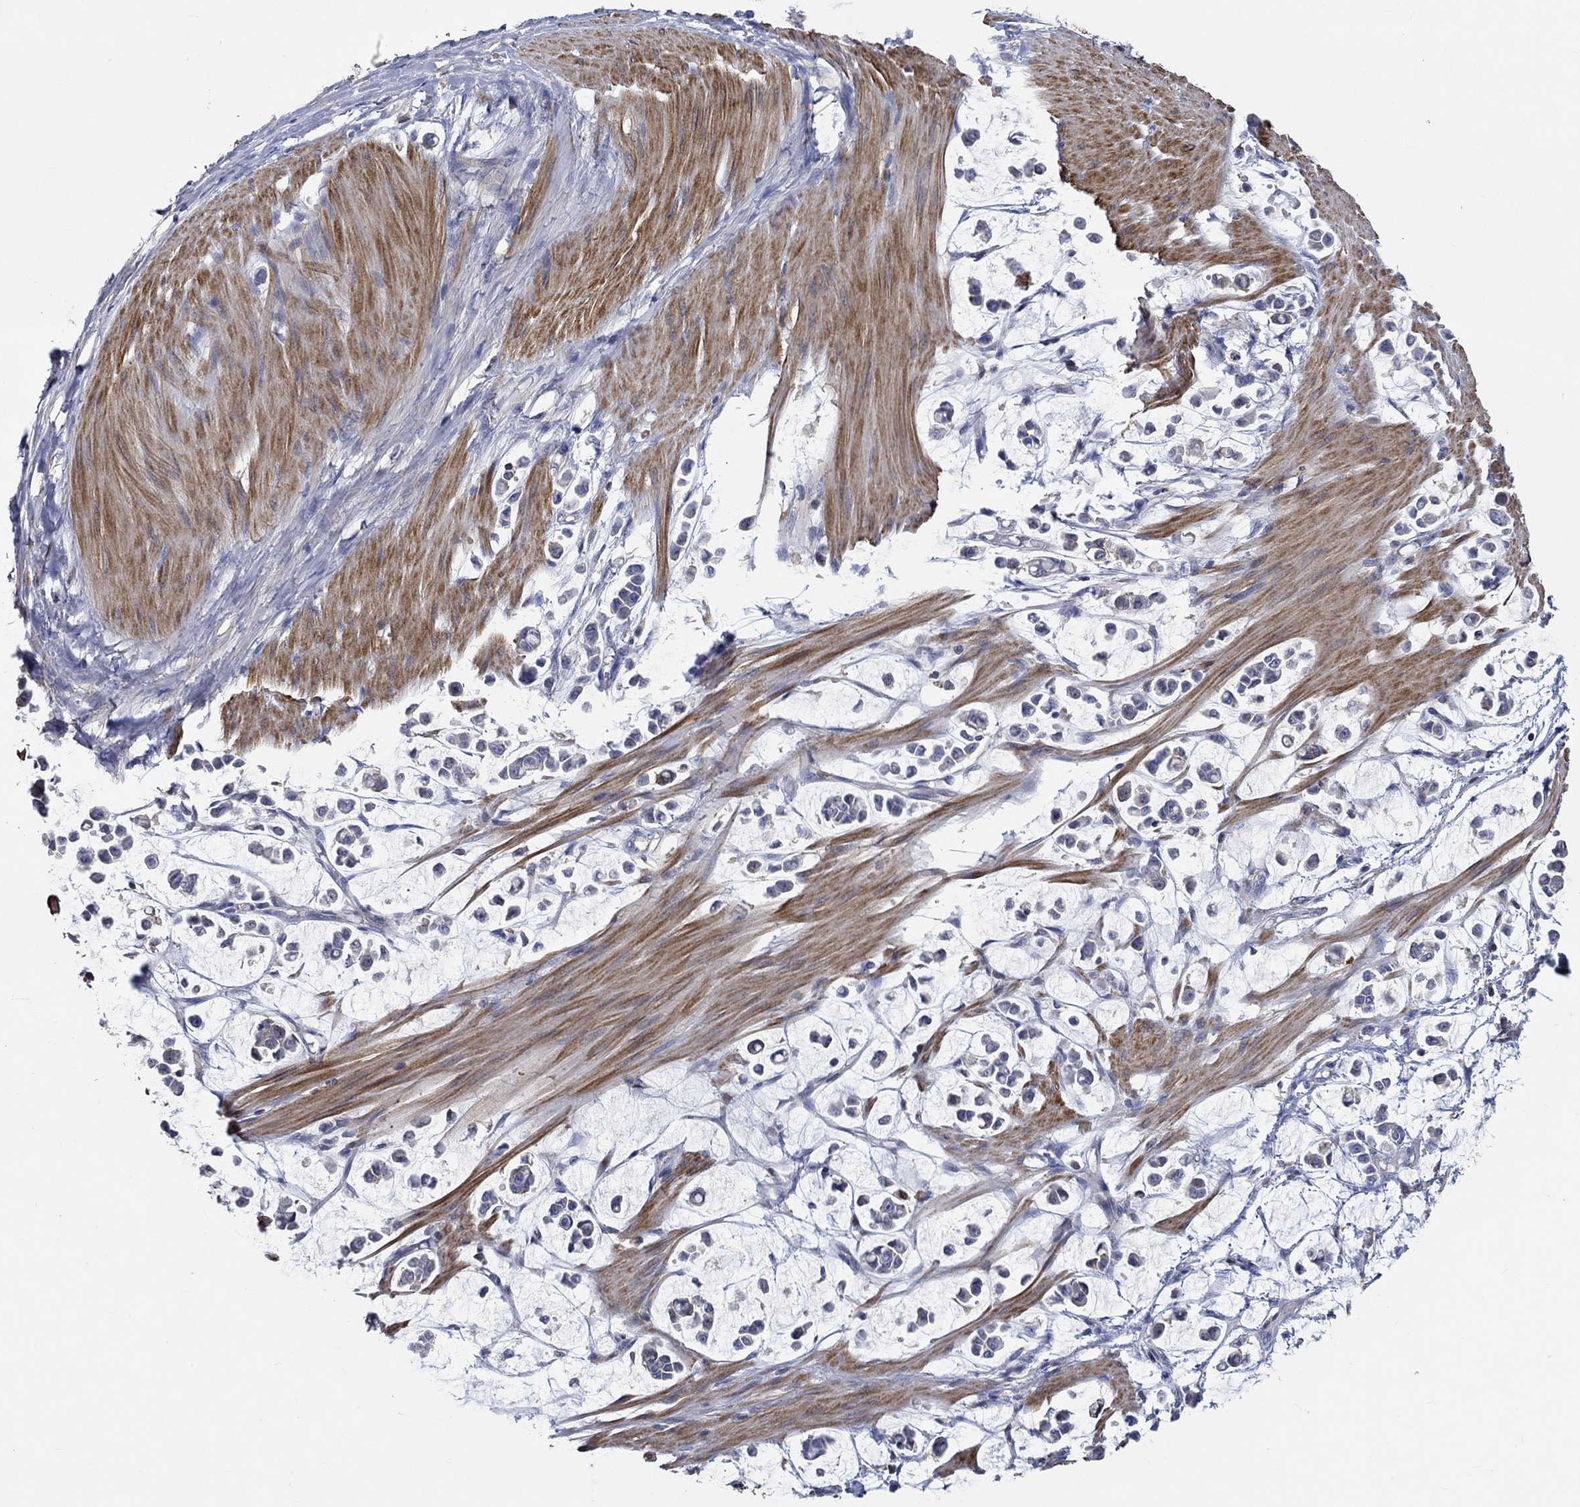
{"staining": {"intensity": "negative", "quantity": "none", "location": "none"}, "tissue": "stomach cancer", "cell_type": "Tumor cells", "image_type": "cancer", "snomed": [{"axis": "morphology", "description": "Adenocarcinoma, NOS"}, {"axis": "topography", "description": "Stomach"}], "caption": "An image of adenocarcinoma (stomach) stained for a protein demonstrates no brown staining in tumor cells. Nuclei are stained in blue.", "gene": "TNFAIP8L3", "patient": {"sex": "male", "age": 82}}